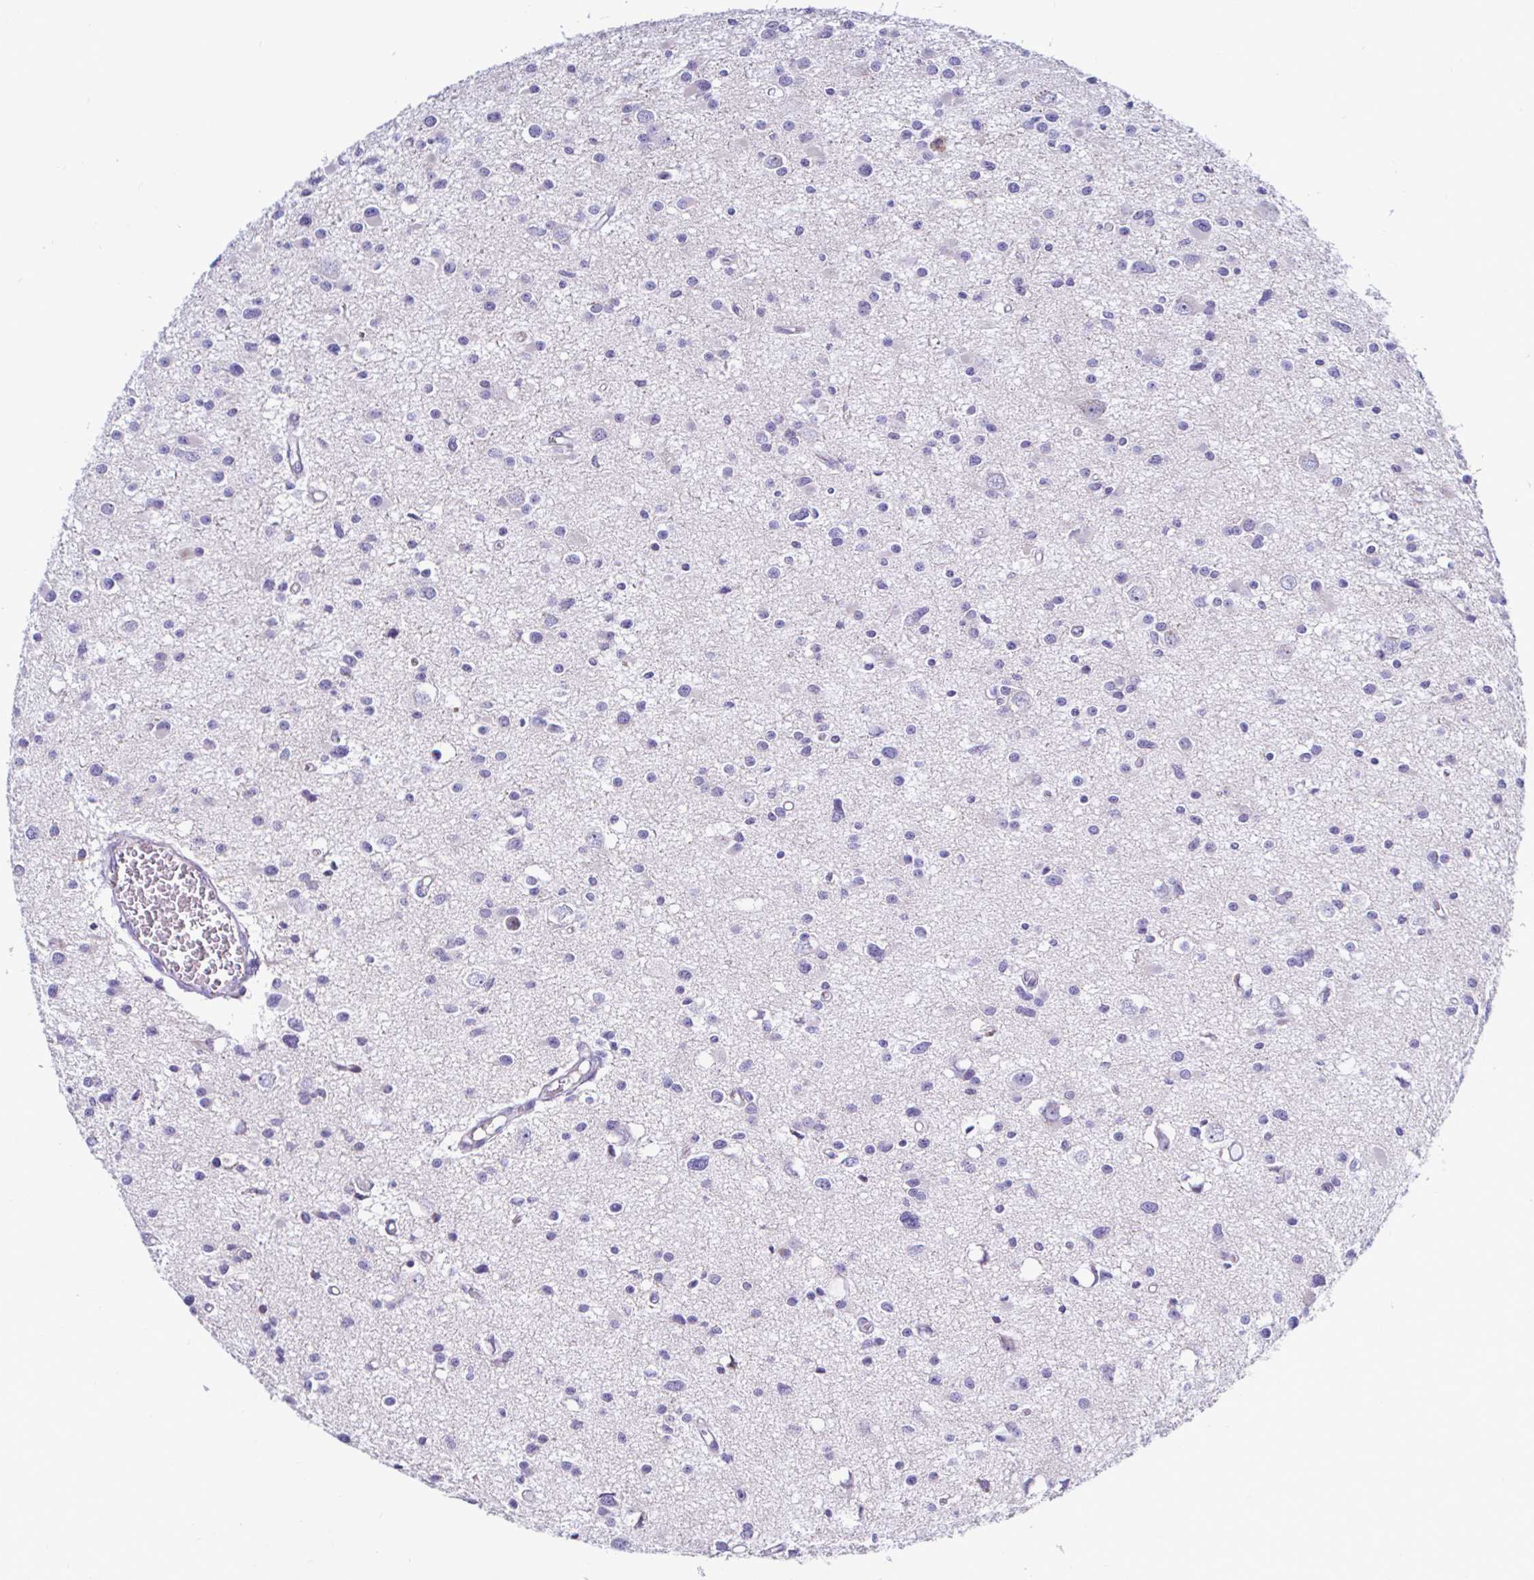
{"staining": {"intensity": "negative", "quantity": "none", "location": "none"}, "tissue": "glioma", "cell_type": "Tumor cells", "image_type": "cancer", "snomed": [{"axis": "morphology", "description": "Glioma, malignant, High grade"}, {"axis": "topography", "description": "Brain"}], "caption": "Protein analysis of glioma exhibits no significant expression in tumor cells. (DAB (3,3'-diaminobenzidine) IHC with hematoxylin counter stain).", "gene": "NBPF3", "patient": {"sex": "male", "age": 54}}